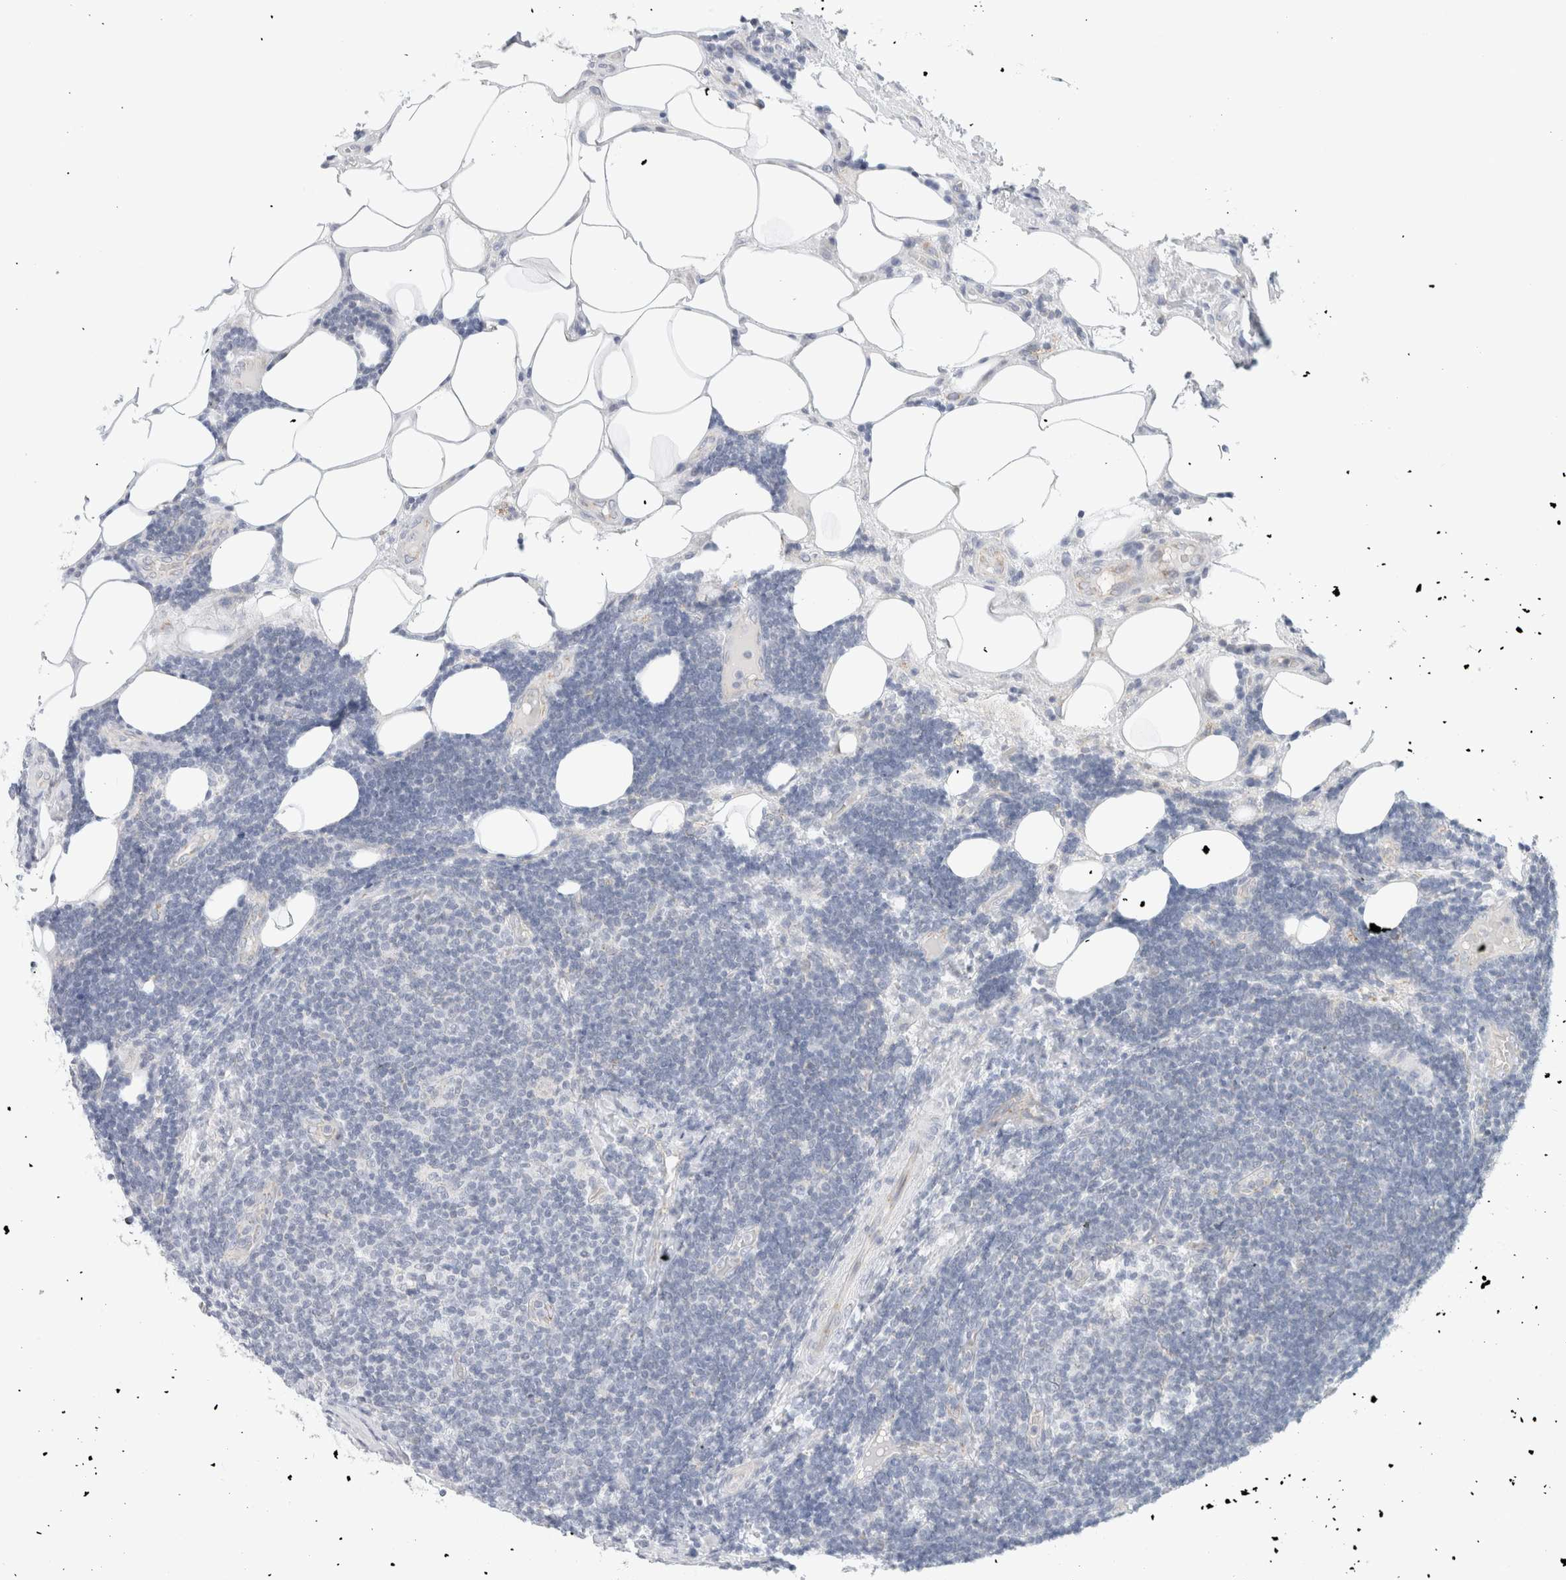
{"staining": {"intensity": "negative", "quantity": "none", "location": "none"}, "tissue": "lymphoma", "cell_type": "Tumor cells", "image_type": "cancer", "snomed": [{"axis": "morphology", "description": "Malignant lymphoma, non-Hodgkin's type, Low grade"}, {"axis": "topography", "description": "Lymph node"}], "caption": "Immunohistochemistry histopathology image of neoplastic tissue: human lymphoma stained with DAB (3,3'-diaminobenzidine) reveals no significant protein expression in tumor cells. The staining is performed using DAB brown chromogen with nuclei counter-stained in using hematoxylin.", "gene": "FAHD1", "patient": {"sex": "male", "age": 83}}